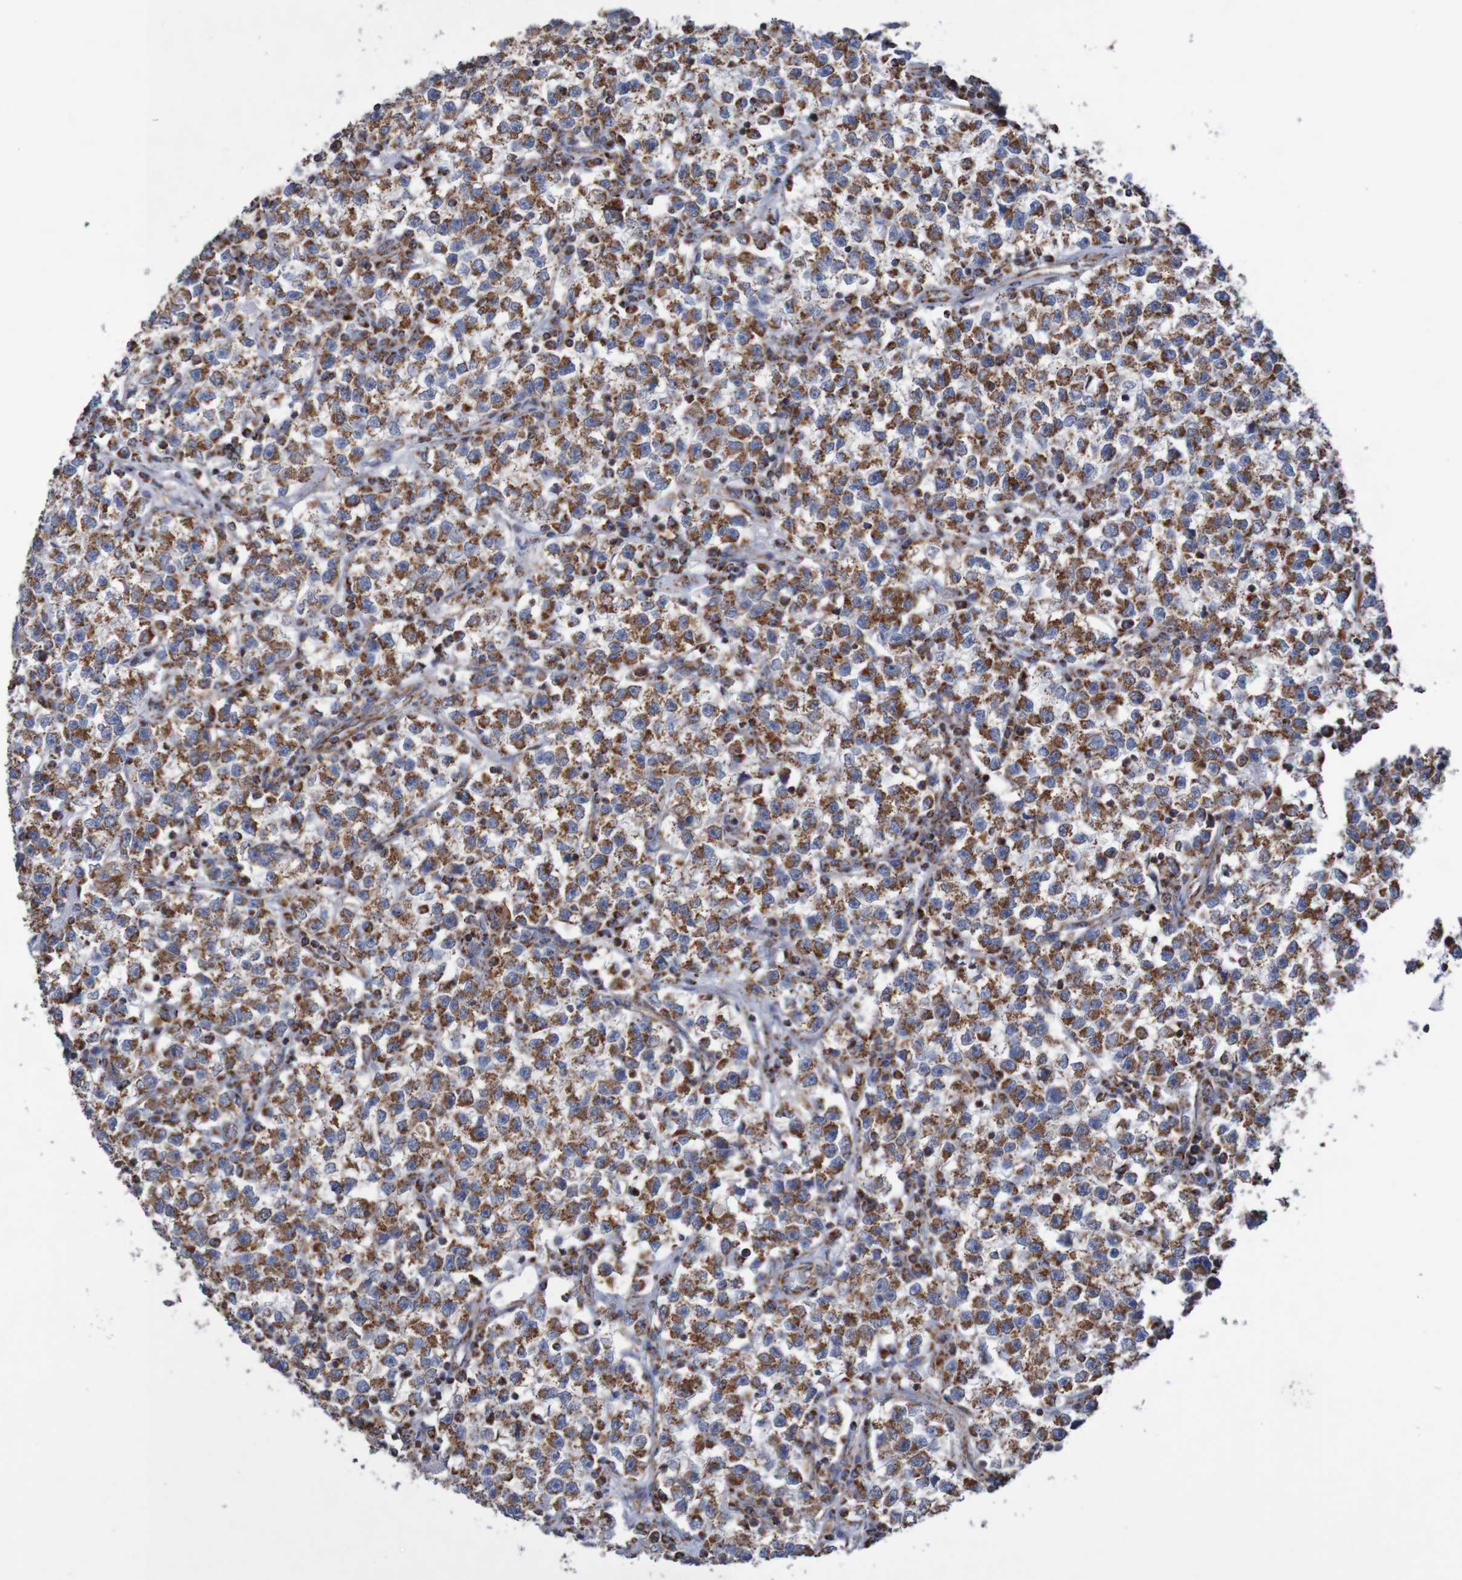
{"staining": {"intensity": "strong", "quantity": ">75%", "location": "cytoplasmic/membranous"}, "tissue": "testis cancer", "cell_type": "Tumor cells", "image_type": "cancer", "snomed": [{"axis": "morphology", "description": "Seminoma, NOS"}, {"axis": "topography", "description": "Testis"}], "caption": "This is a histology image of immunohistochemistry staining of testis seminoma, which shows strong staining in the cytoplasmic/membranous of tumor cells.", "gene": "MMEL1", "patient": {"sex": "male", "age": 22}}